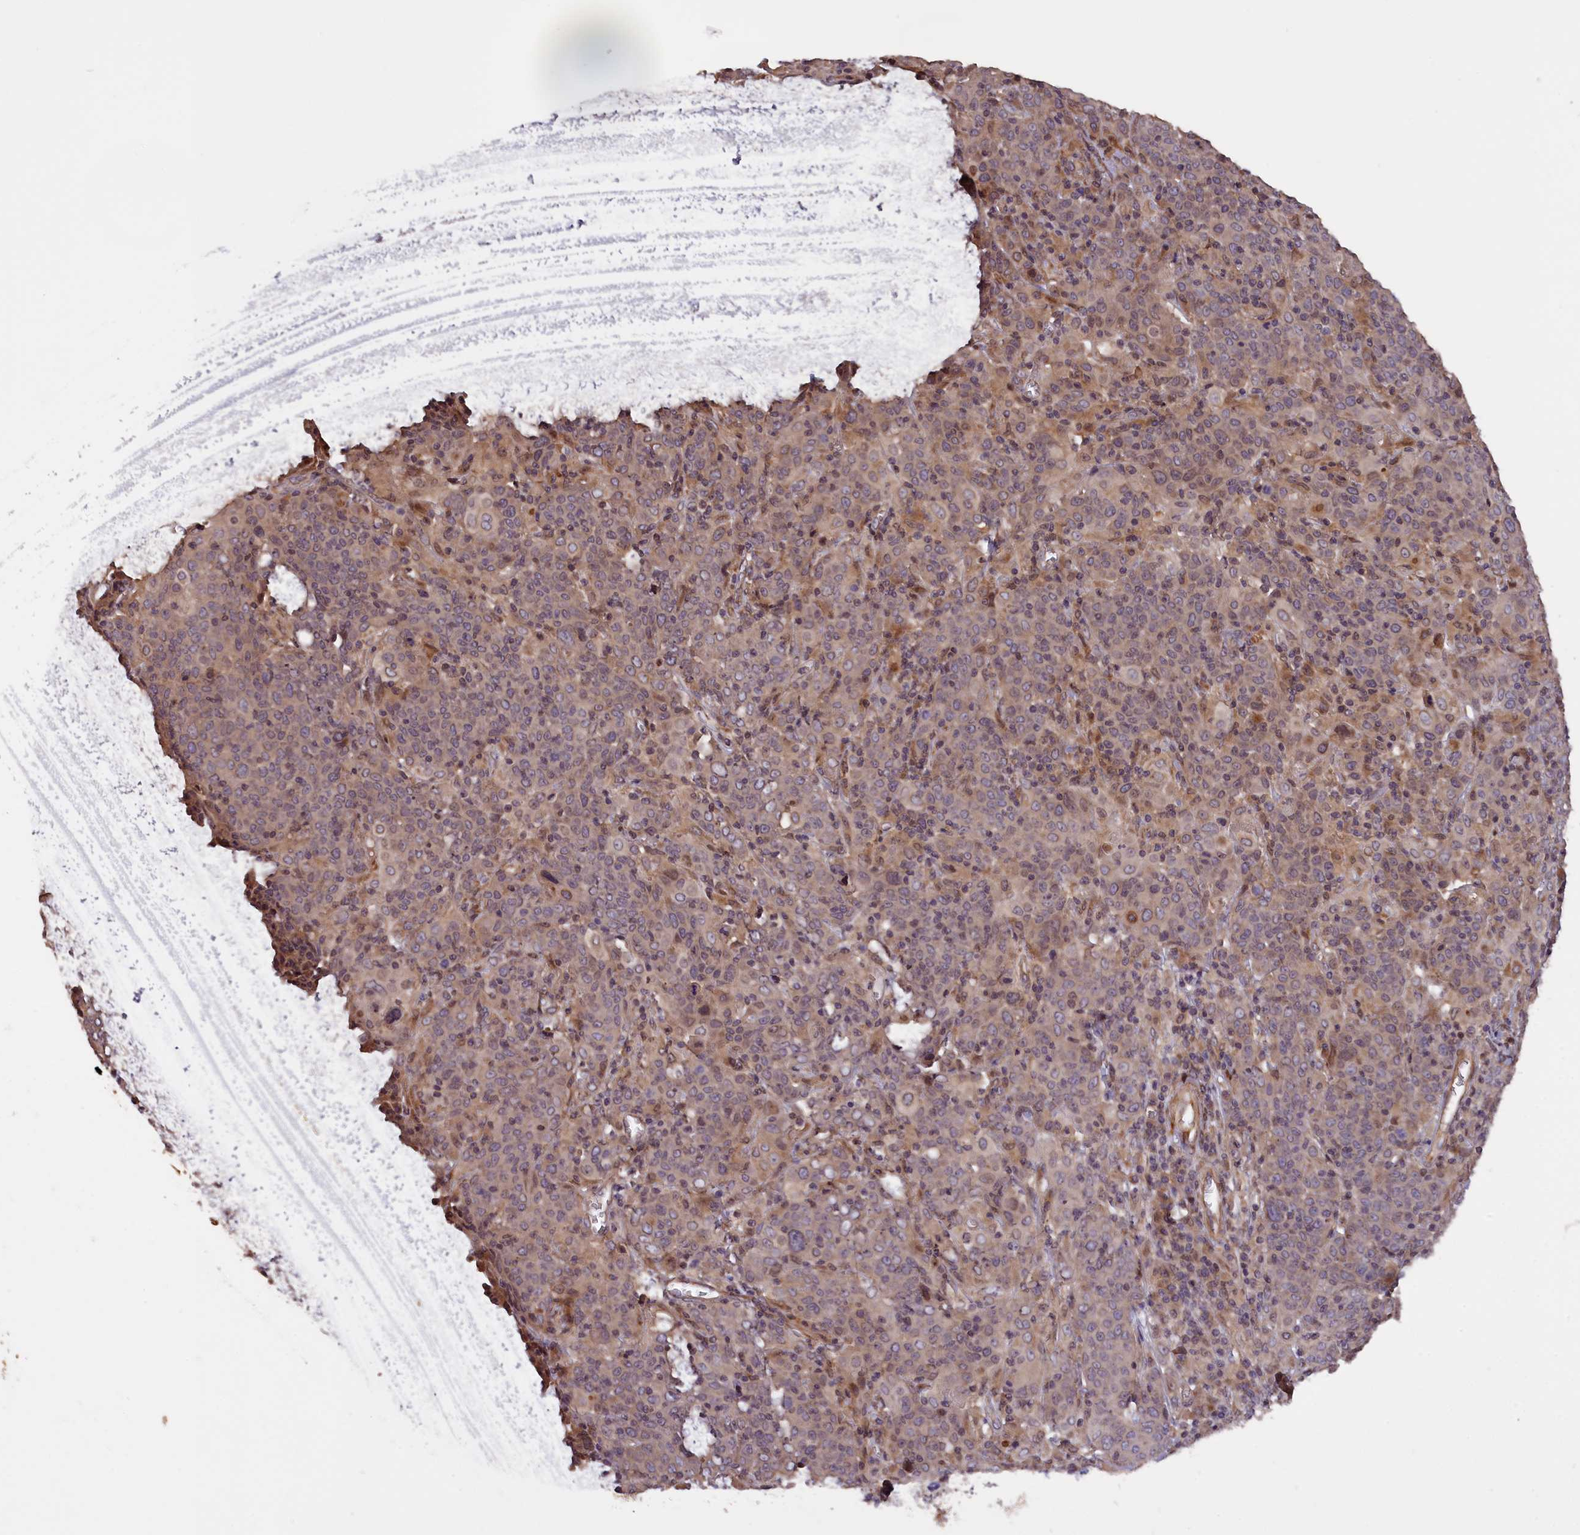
{"staining": {"intensity": "weak", "quantity": "25%-75%", "location": "cytoplasmic/membranous"}, "tissue": "cervical cancer", "cell_type": "Tumor cells", "image_type": "cancer", "snomed": [{"axis": "morphology", "description": "Squamous cell carcinoma, NOS"}, {"axis": "topography", "description": "Cervix"}], "caption": "Human cervical cancer stained for a protein (brown) demonstrates weak cytoplasmic/membranous positive expression in approximately 25%-75% of tumor cells.", "gene": "DNAJB9", "patient": {"sex": "female", "age": 67}}